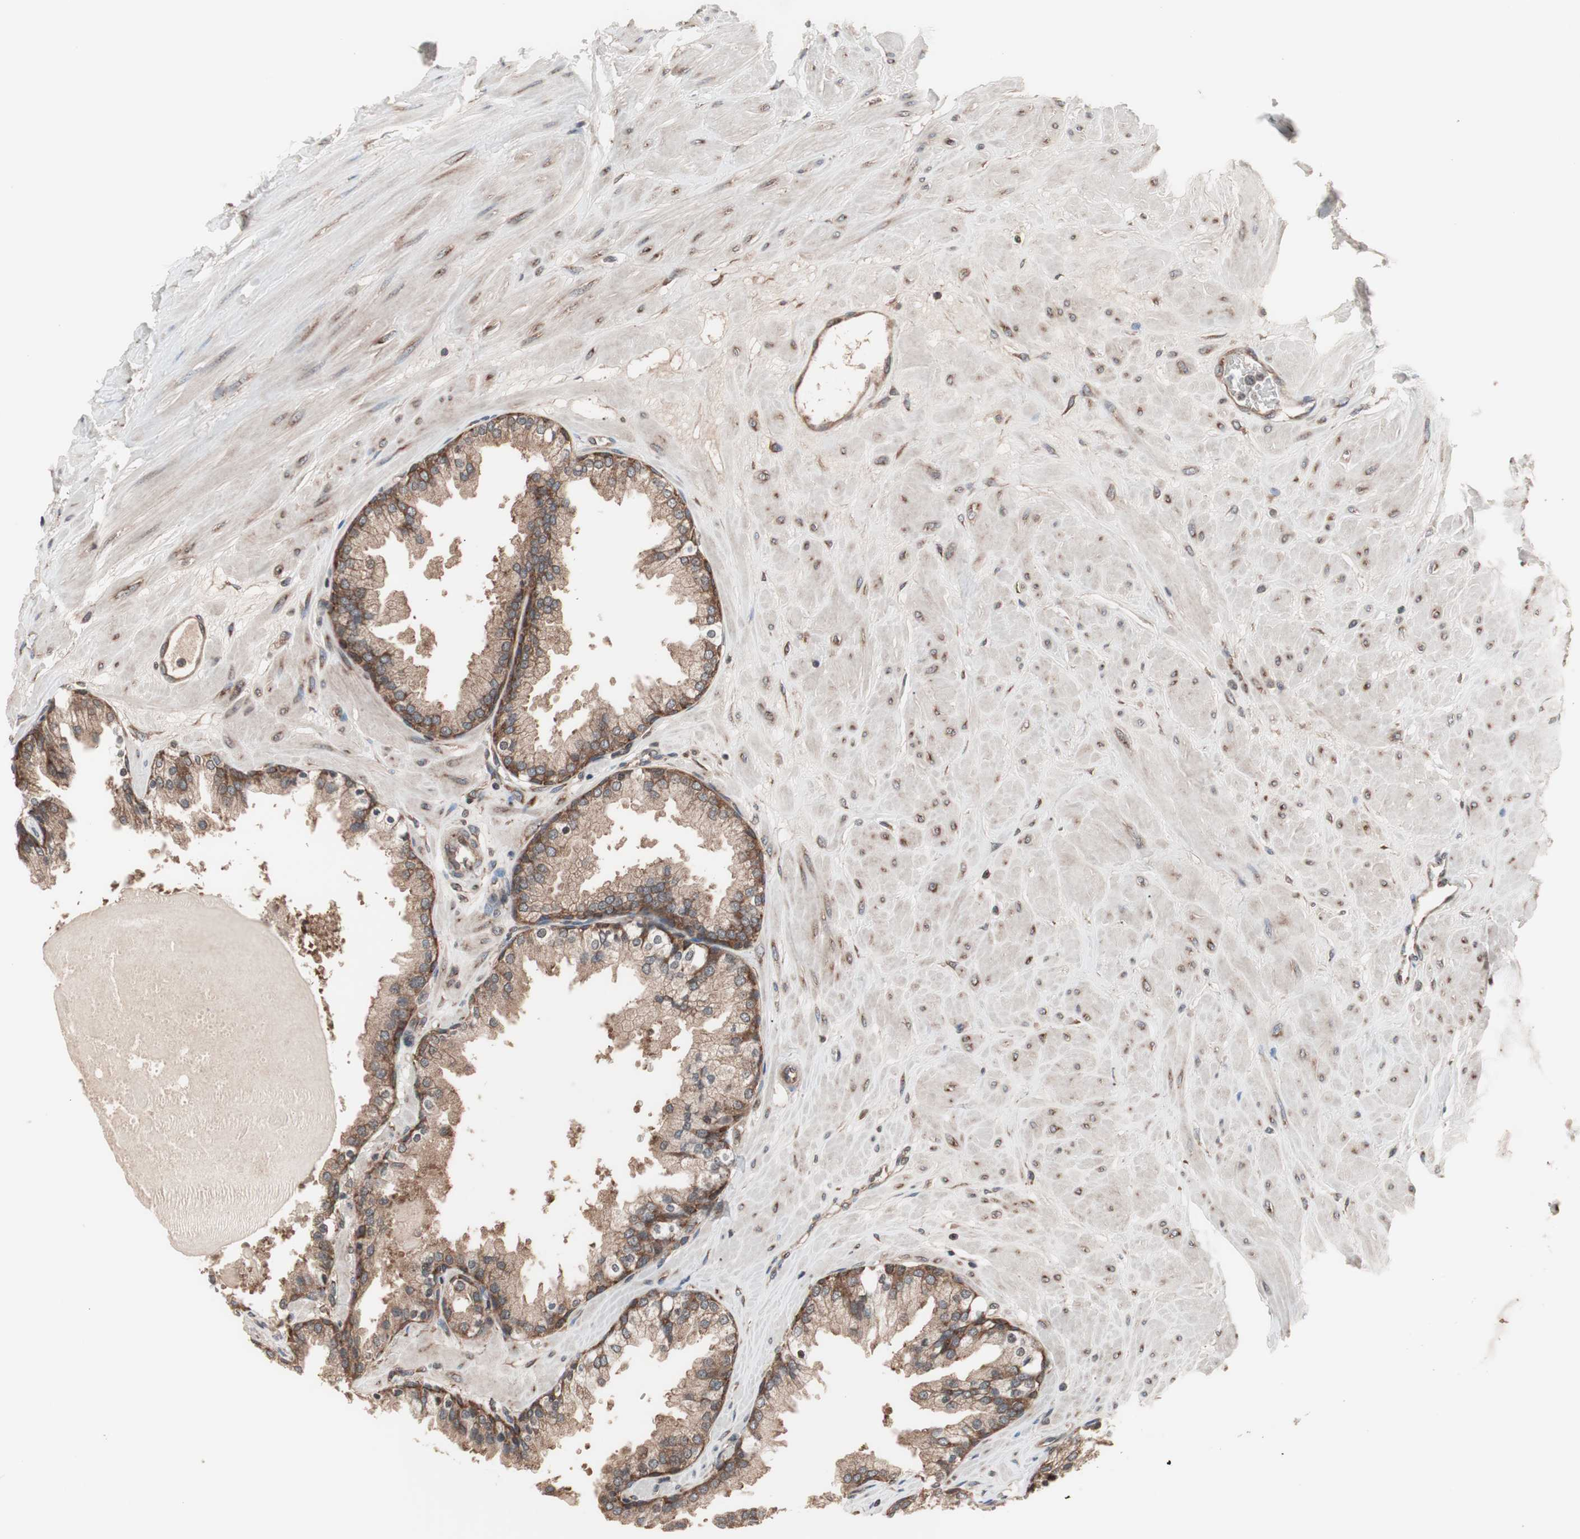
{"staining": {"intensity": "moderate", "quantity": ">75%", "location": "cytoplasmic/membranous"}, "tissue": "prostate", "cell_type": "Glandular cells", "image_type": "normal", "snomed": [{"axis": "morphology", "description": "Normal tissue, NOS"}, {"axis": "topography", "description": "Prostate"}], "caption": "IHC of normal human prostate reveals medium levels of moderate cytoplasmic/membranous positivity in approximately >75% of glandular cells.", "gene": "IRS1", "patient": {"sex": "male", "age": 51}}